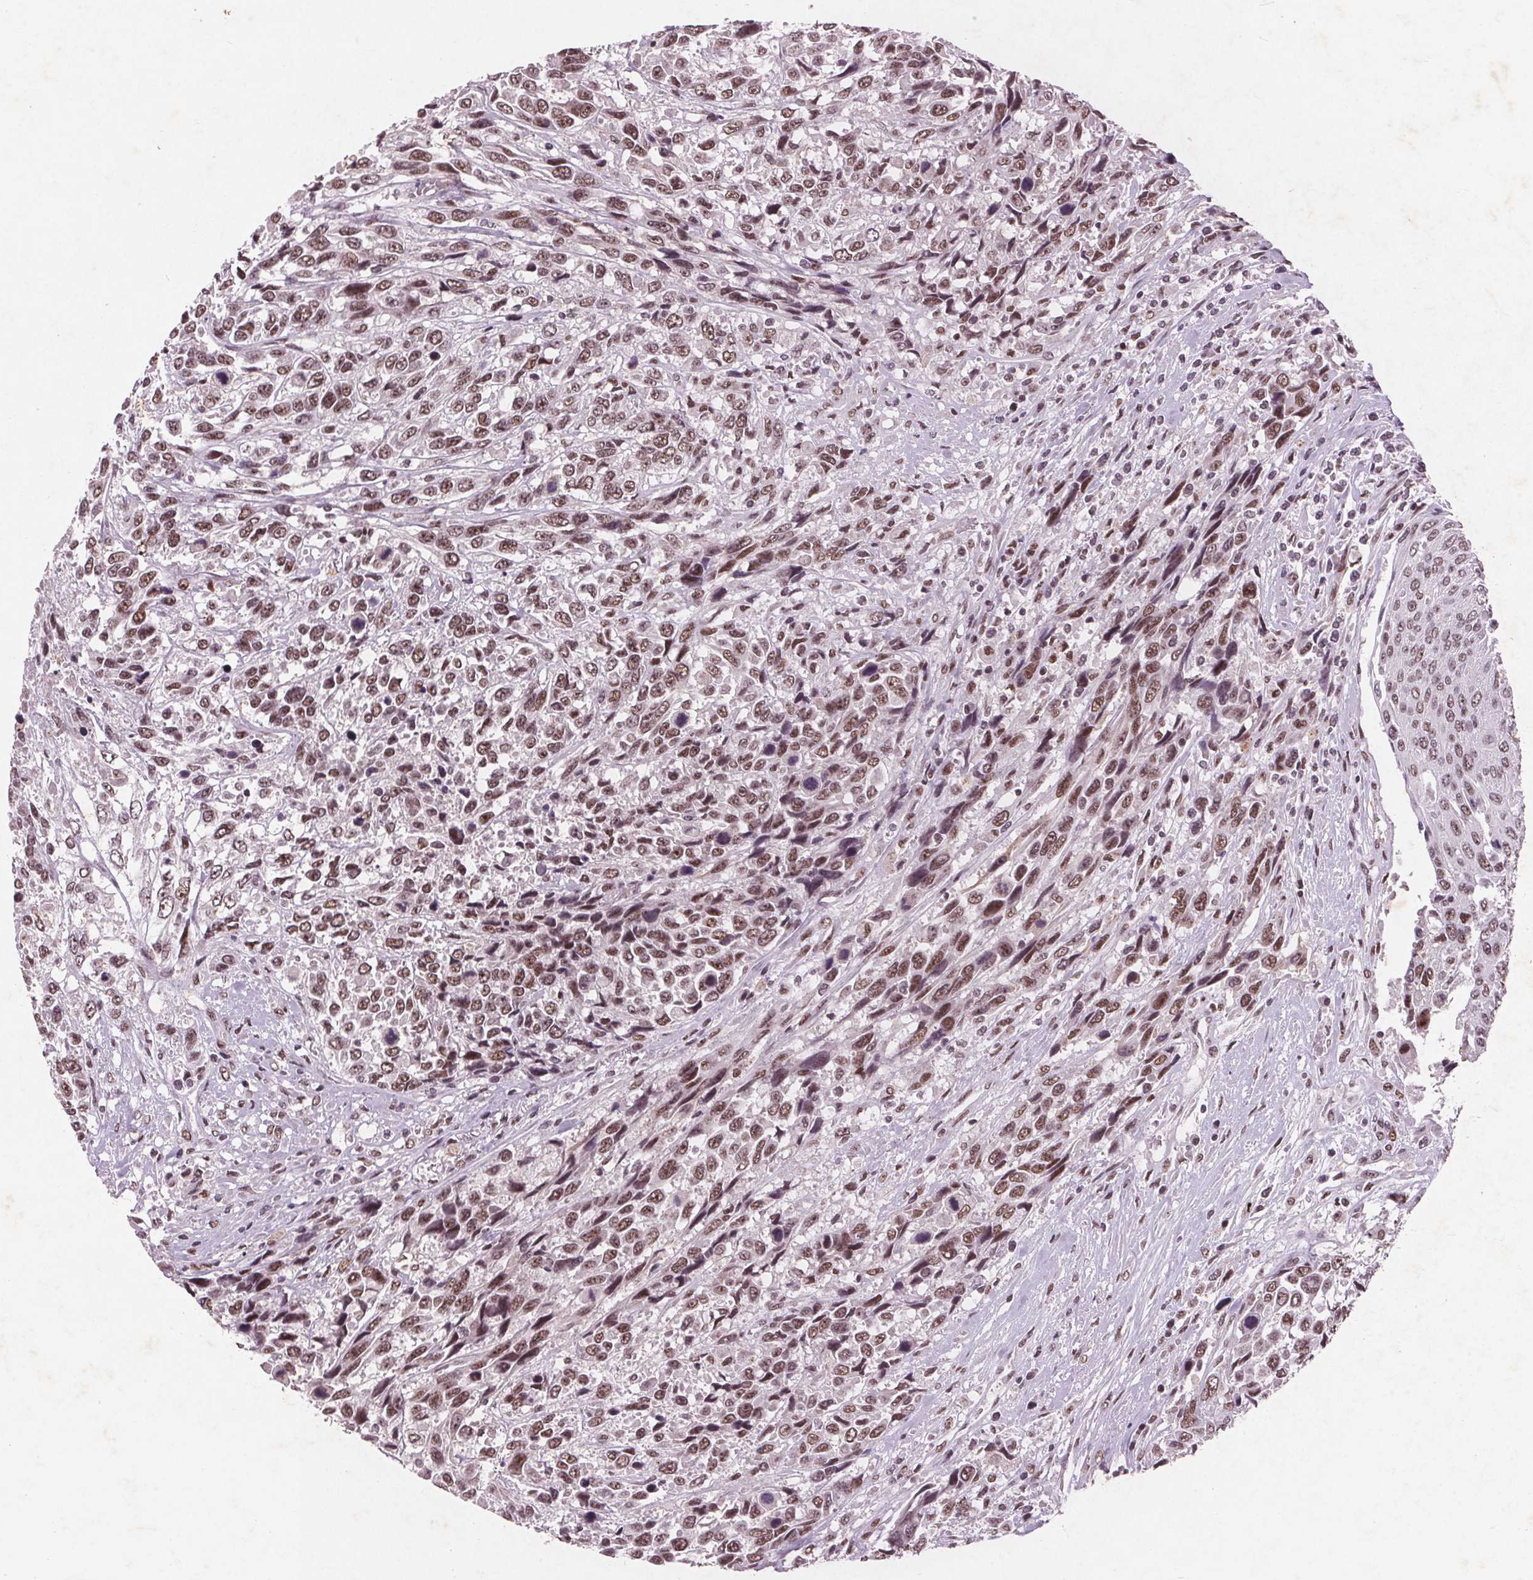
{"staining": {"intensity": "moderate", "quantity": ">75%", "location": "nuclear"}, "tissue": "urothelial cancer", "cell_type": "Tumor cells", "image_type": "cancer", "snomed": [{"axis": "morphology", "description": "Urothelial carcinoma, High grade"}, {"axis": "topography", "description": "Urinary bladder"}], "caption": "Protein staining of high-grade urothelial carcinoma tissue reveals moderate nuclear positivity in about >75% of tumor cells.", "gene": "RPS6KA2", "patient": {"sex": "female", "age": 70}}